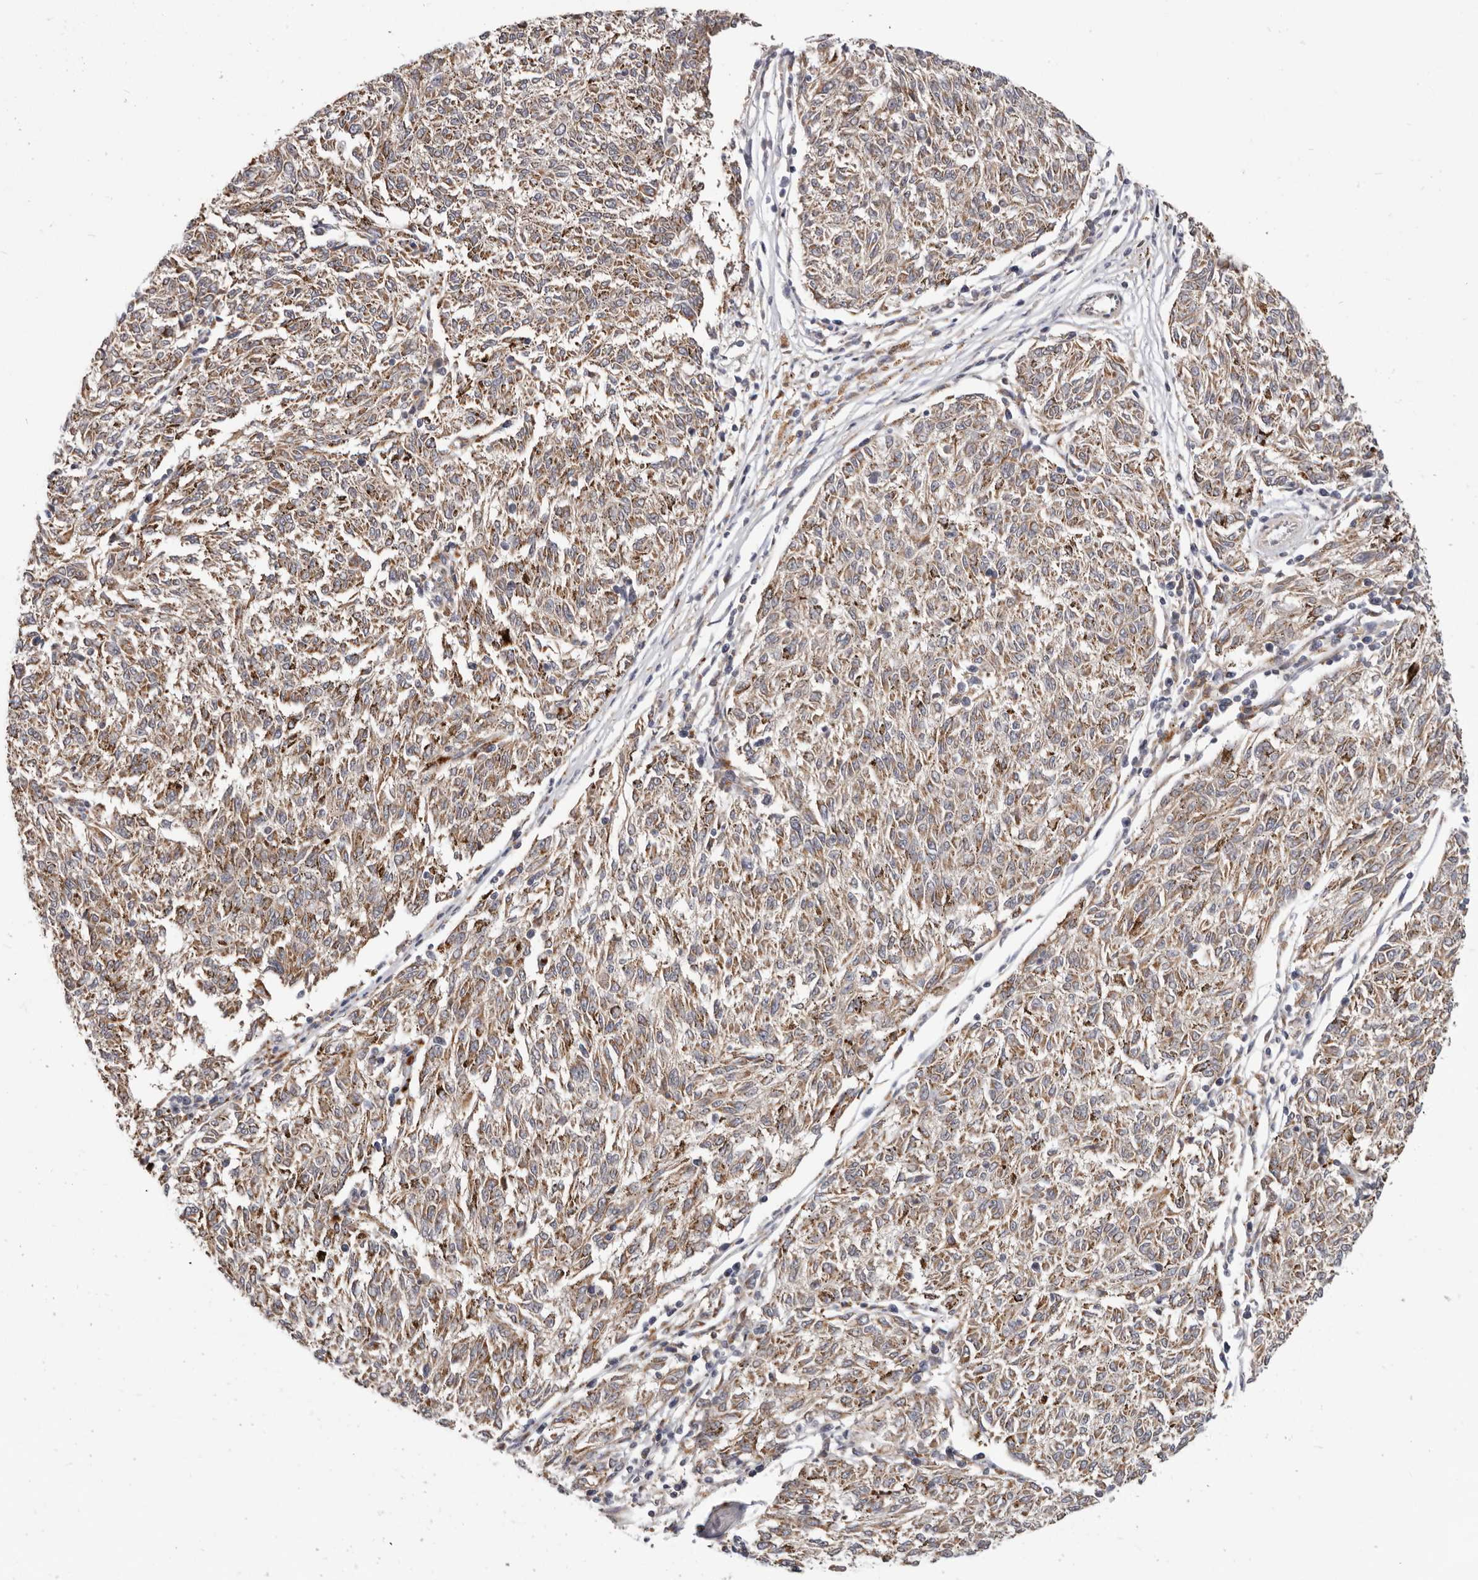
{"staining": {"intensity": "moderate", "quantity": ">75%", "location": "cytoplasmic/membranous"}, "tissue": "melanoma", "cell_type": "Tumor cells", "image_type": "cancer", "snomed": [{"axis": "morphology", "description": "Malignant melanoma, NOS"}, {"axis": "topography", "description": "Skin"}], "caption": "An immunohistochemistry (IHC) histopathology image of neoplastic tissue is shown. Protein staining in brown highlights moderate cytoplasmic/membranous positivity in melanoma within tumor cells.", "gene": "TOR3A", "patient": {"sex": "female", "age": 72}}